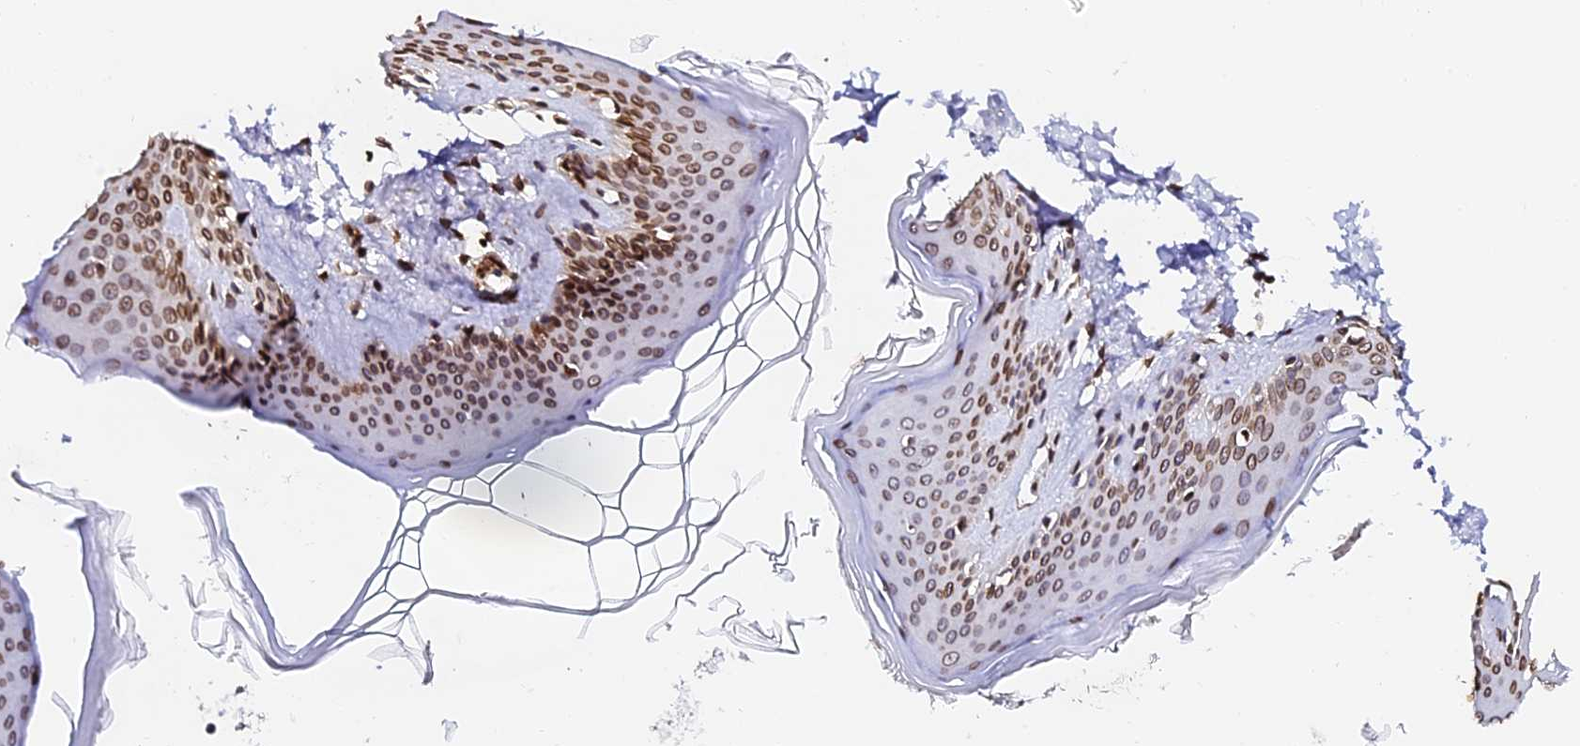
{"staining": {"intensity": "moderate", "quantity": "25%-75%", "location": "cytoplasmic/membranous"}, "tissue": "skin", "cell_type": "Fibroblasts", "image_type": "normal", "snomed": [{"axis": "morphology", "description": "Normal tissue, NOS"}, {"axis": "topography", "description": "Skin"}], "caption": "Immunohistochemical staining of benign human skin shows medium levels of moderate cytoplasmic/membranous expression in approximately 25%-75% of fibroblasts.", "gene": "ANAPC5", "patient": {"sex": "female", "age": 27}}